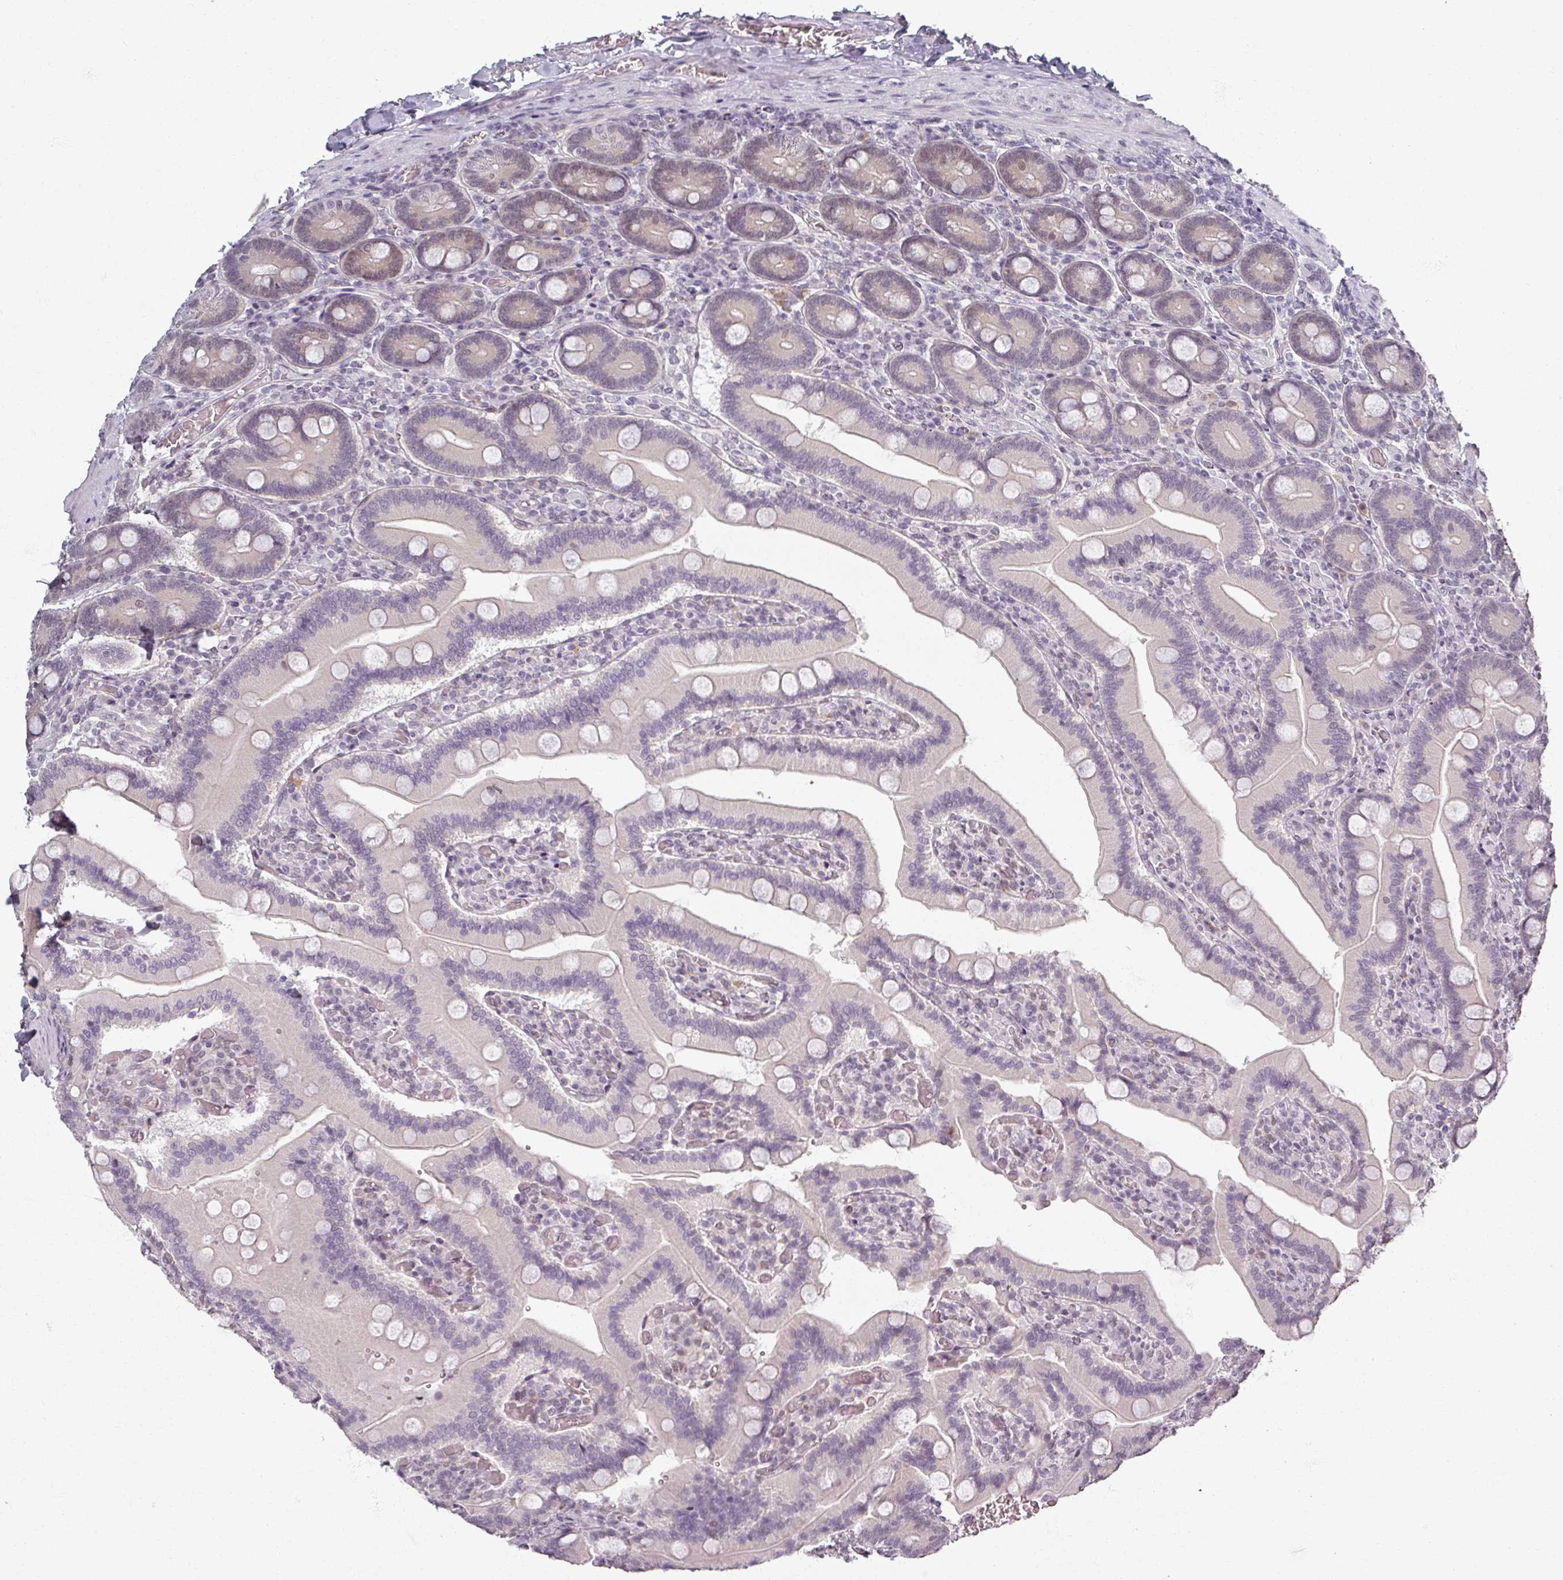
{"staining": {"intensity": "moderate", "quantity": "25%-75%", "location": "nuclear"}, "tissue": "duodenum", "cell_type": "Glandular cells", "image_type": "normal", "snomed": [{"axis": "morphology", "description": "Normal tissue, NOS"}, {"axis": "topography", "description": "Duodenum"}], "caption": "Protein expression analysis of unremarkable human duodenum reveals moderate nuclear staining in about 25%-75% of glandular cells. Using DAB (brown) and hematoxylin (blue) stains, captured at high magnification using brightfield microscopy.", "gene": "RIPOR3", "patient": {"sex": "female", "age": 62}}